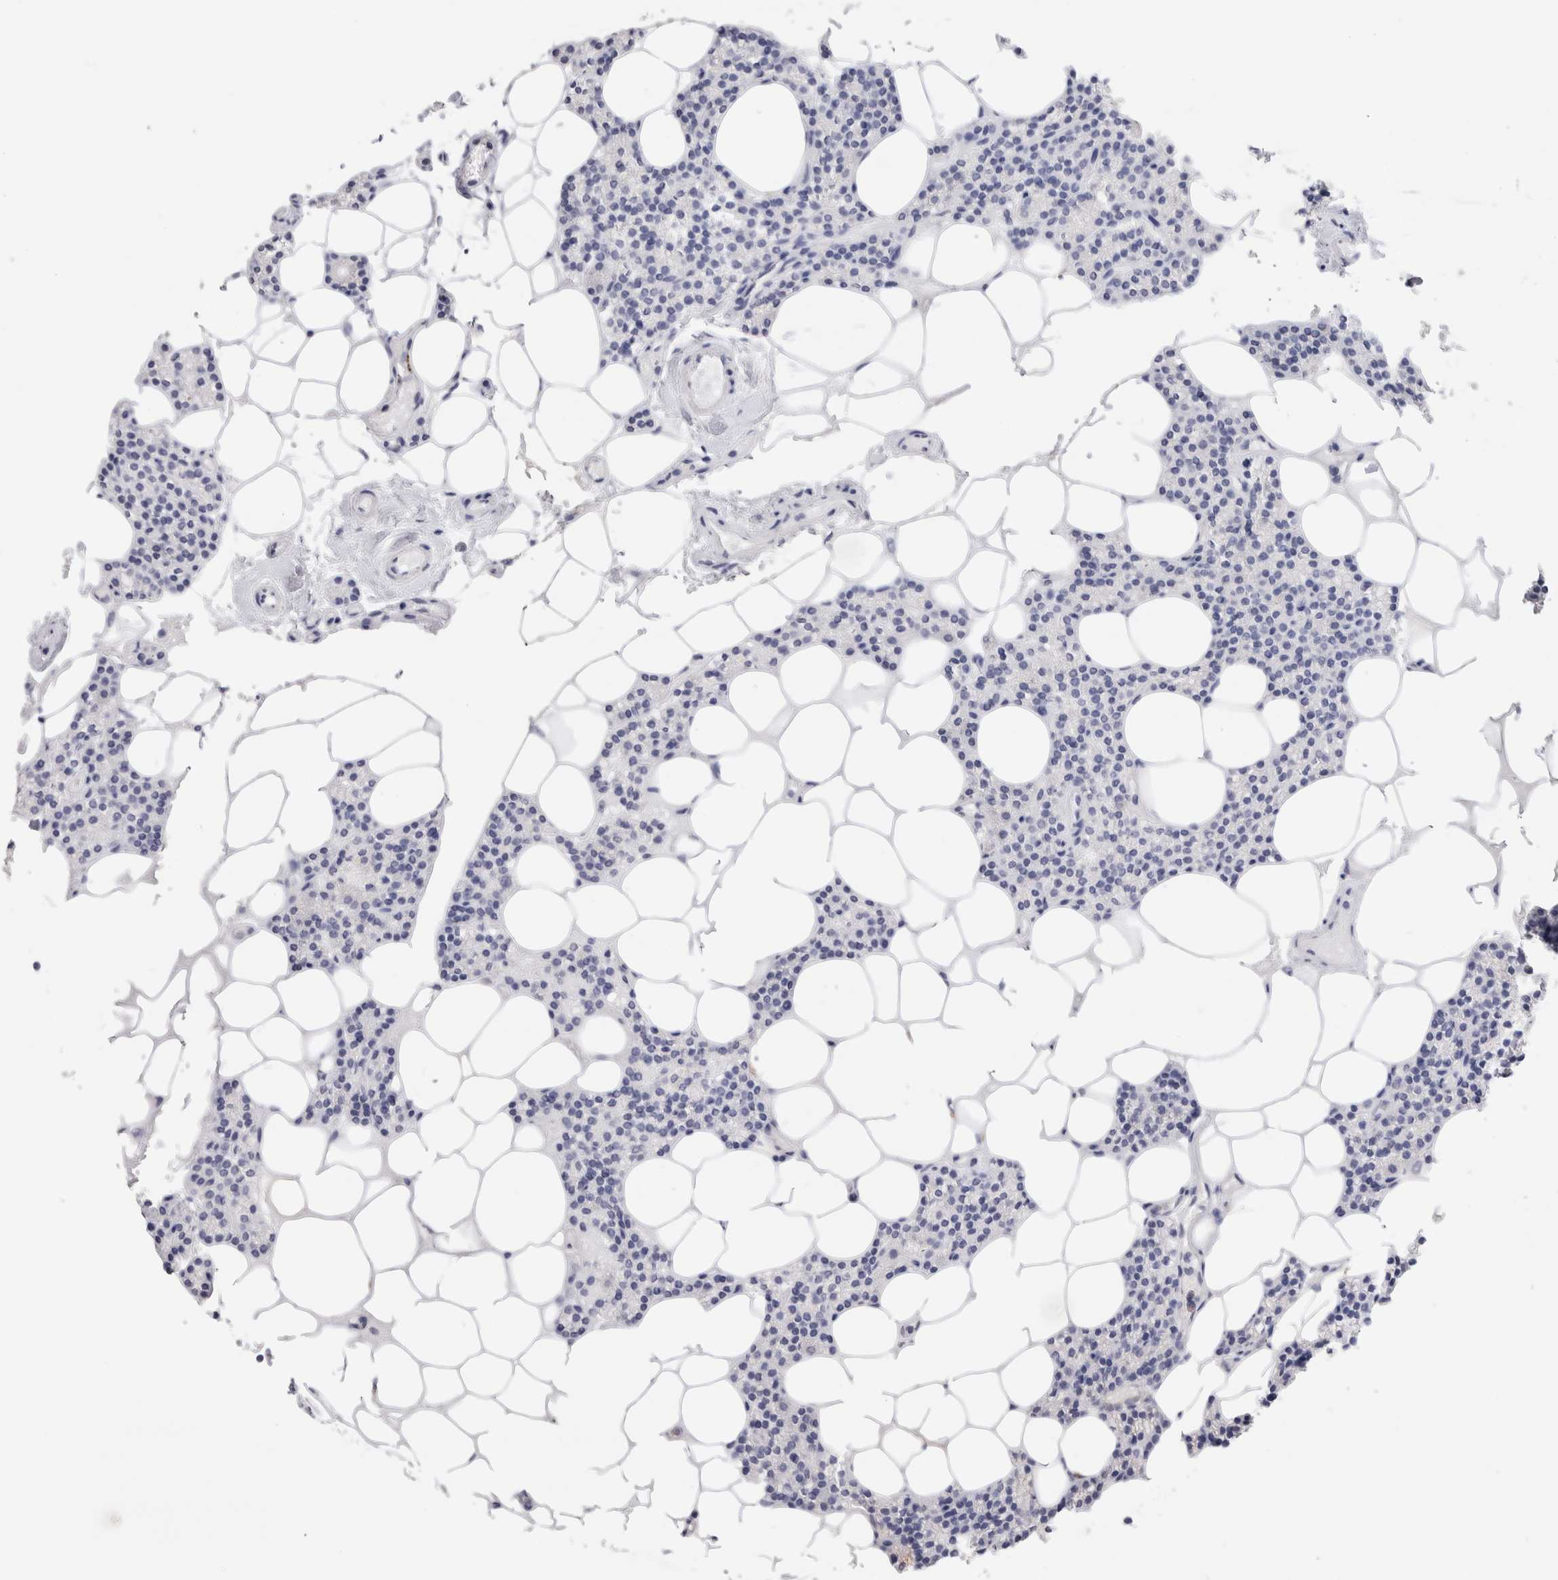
{"staining": {"intensity": "negative", "quantity": "none", "location": "none"}, "tissue": "parathyroid gland", "cell_type": "Glandular cells", "image_type": "normal", "snomed": [{"axis": "morphology", "description": "Normal tissue, NOS"}, {"axis": "topography", "description": "Parathyroid gland"}], "caption": "The histopathology image demonstrates no significant expression in glandular cells of parathyroid gland. (Immunohistochemistry (ihc), brightfield microscopy, high magnification).", "gene": "SLC10A5", "patient": {"sex": "male", "age": 75}}